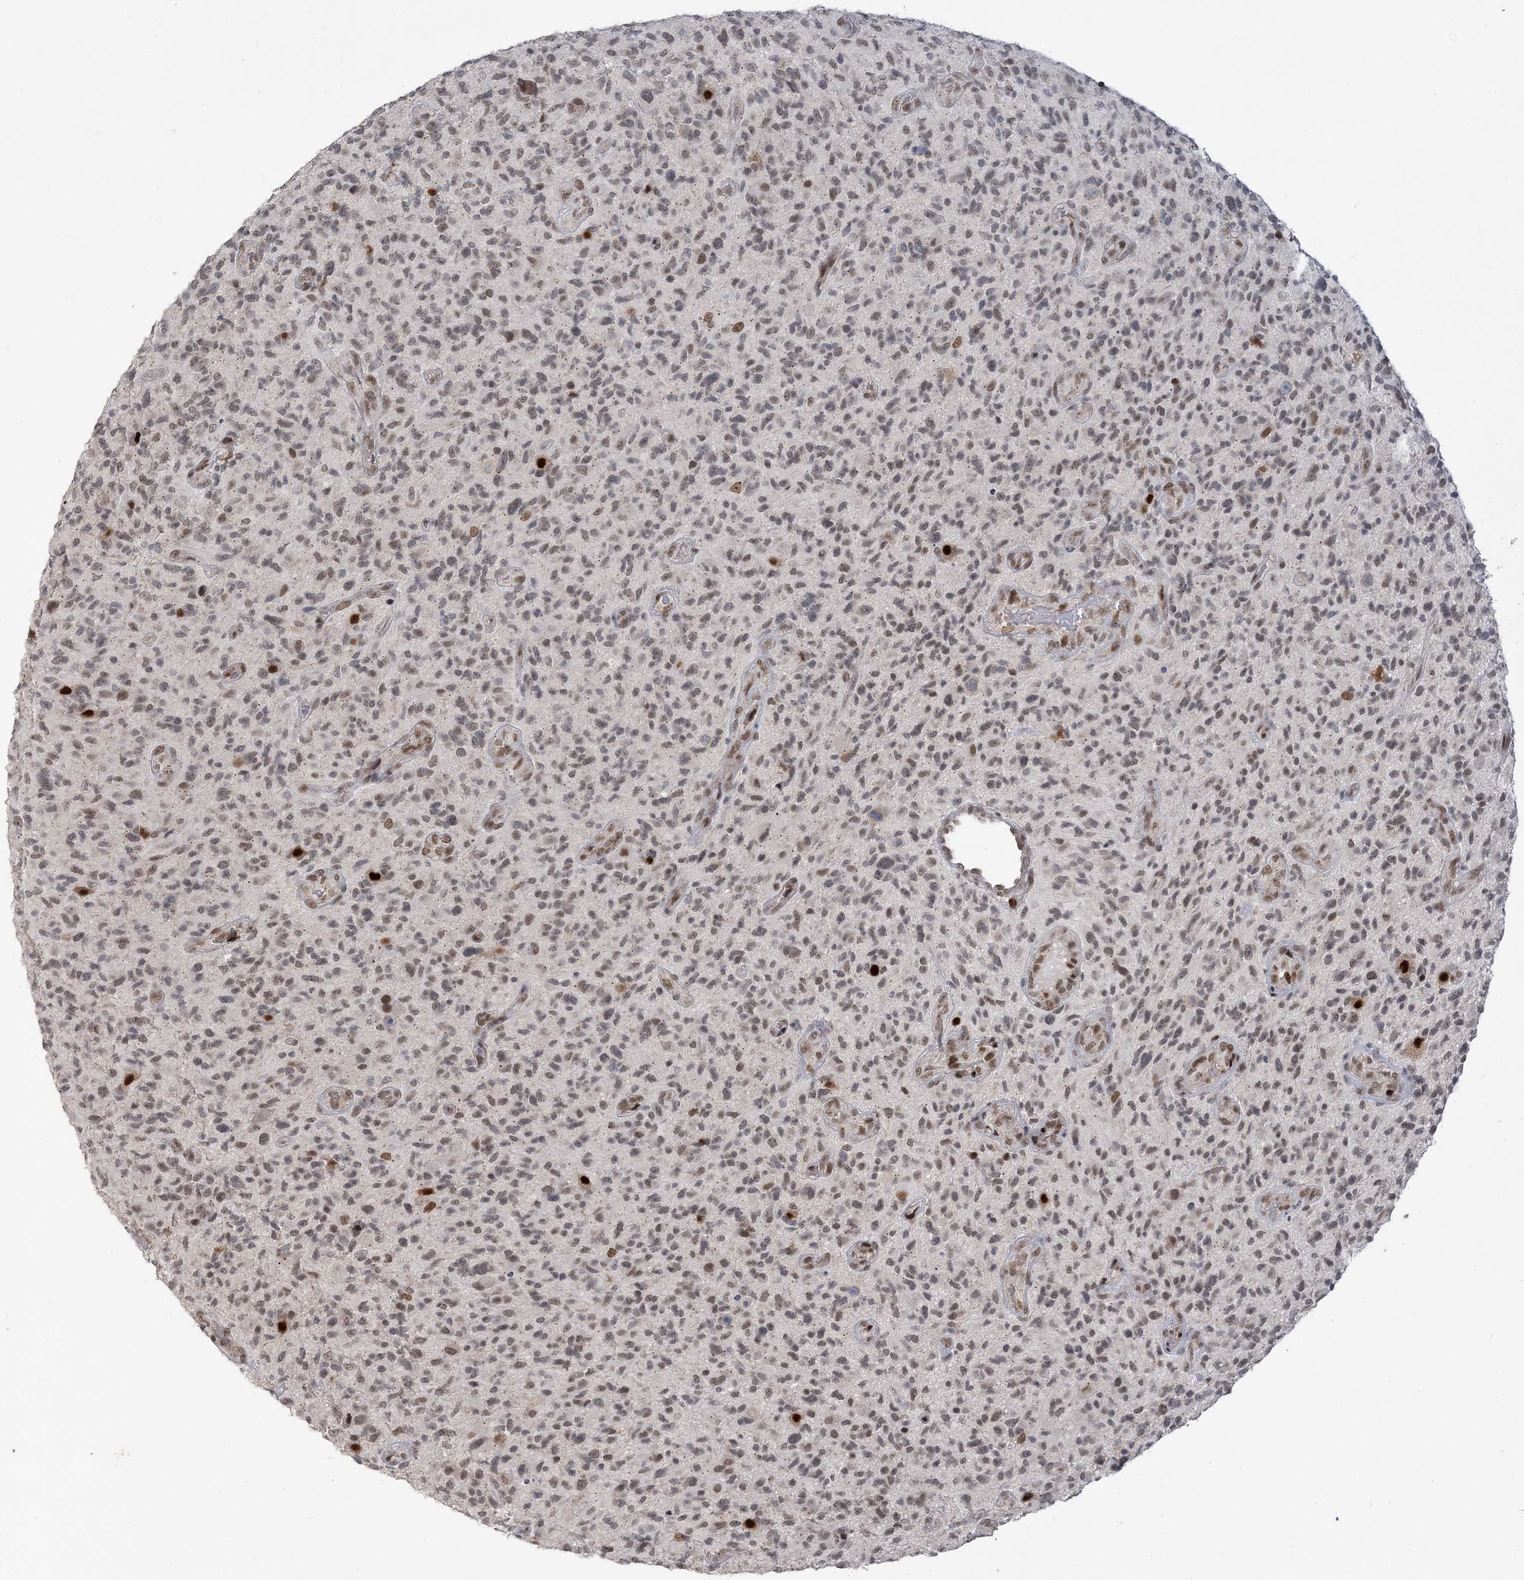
{"staining": {"intensity": "weak", "quantity": "25%-75%", "location": "nuclear"}, "tissue": "glioma", "cell_type": "Tumor cells", "image_type": "cancer", "snomed": [{"axis": "morphology", "description": "Glioma, malignant, High grade"}, {"axis": "topography", "description": "Brain"}], "caption": "Brown immunohistochemical staining in human malignant high-grade glioma demonstrates weak nuclear positivity in approximately 25%-75% of tumor cells.", "gene": "WAC", "patient": {"sex": "male", "age": 47}}